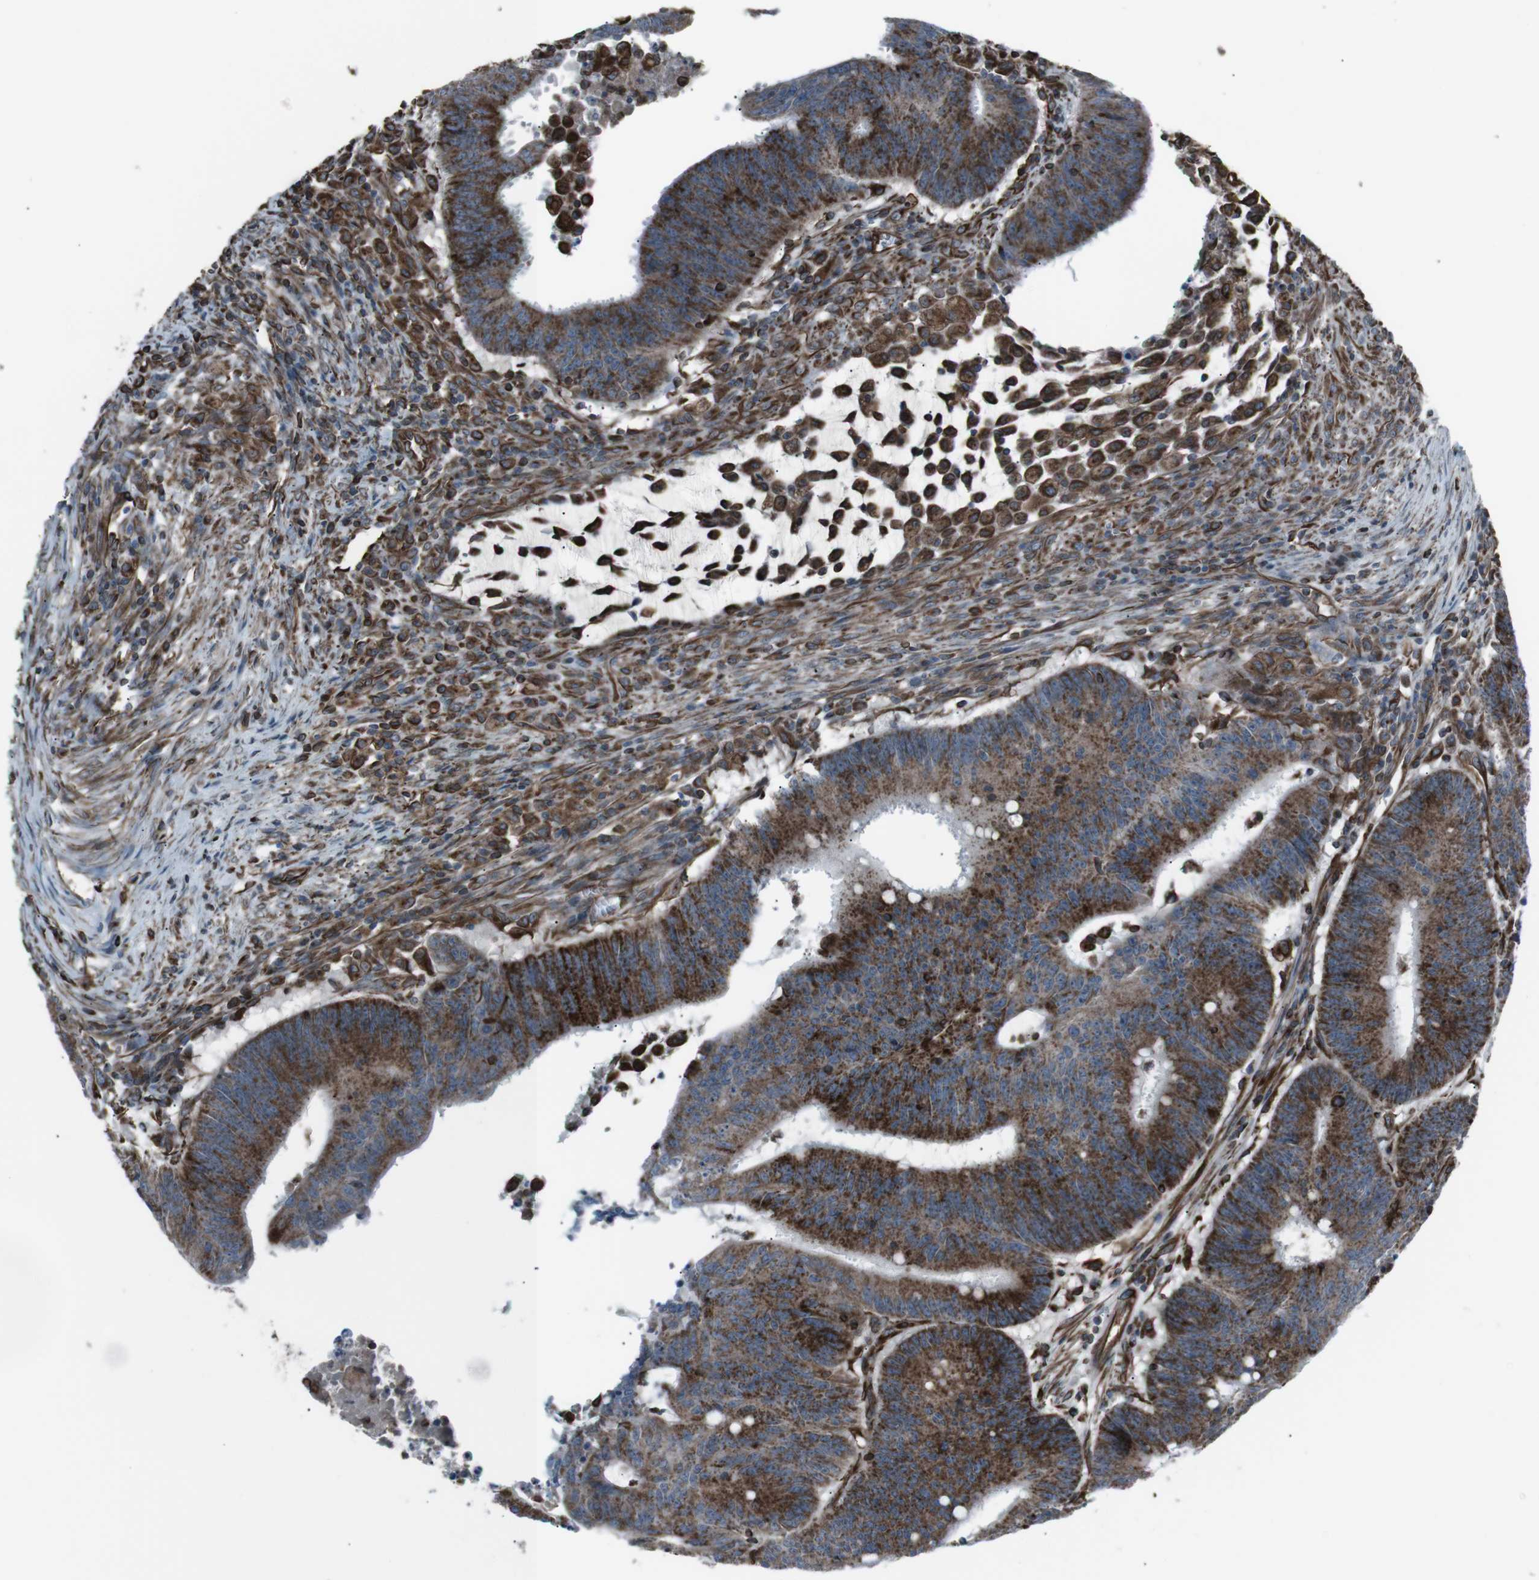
{"staining": {"intensity": "strong", "quantity": ">75%", "location": "cytoplasmic/membranous"}, "tissue": "colorectal cancer", "cell_type": "Tumor cells", "image_type": "cancer", "snomed": [{"axis": "morphology", "description": "Adenocarcinoma, NOS"}, {"axis": "topography", "description": "Colon"}], "caption": "Approximately >75% of tumor cells in colorectal adenocarcinoma reveal strong cytoplasmic/membranous protein positivity as visualized by brown immunohistochemical staining.", "gene": "TMEM141", "patient": {"sex": "male", "age": 45}}